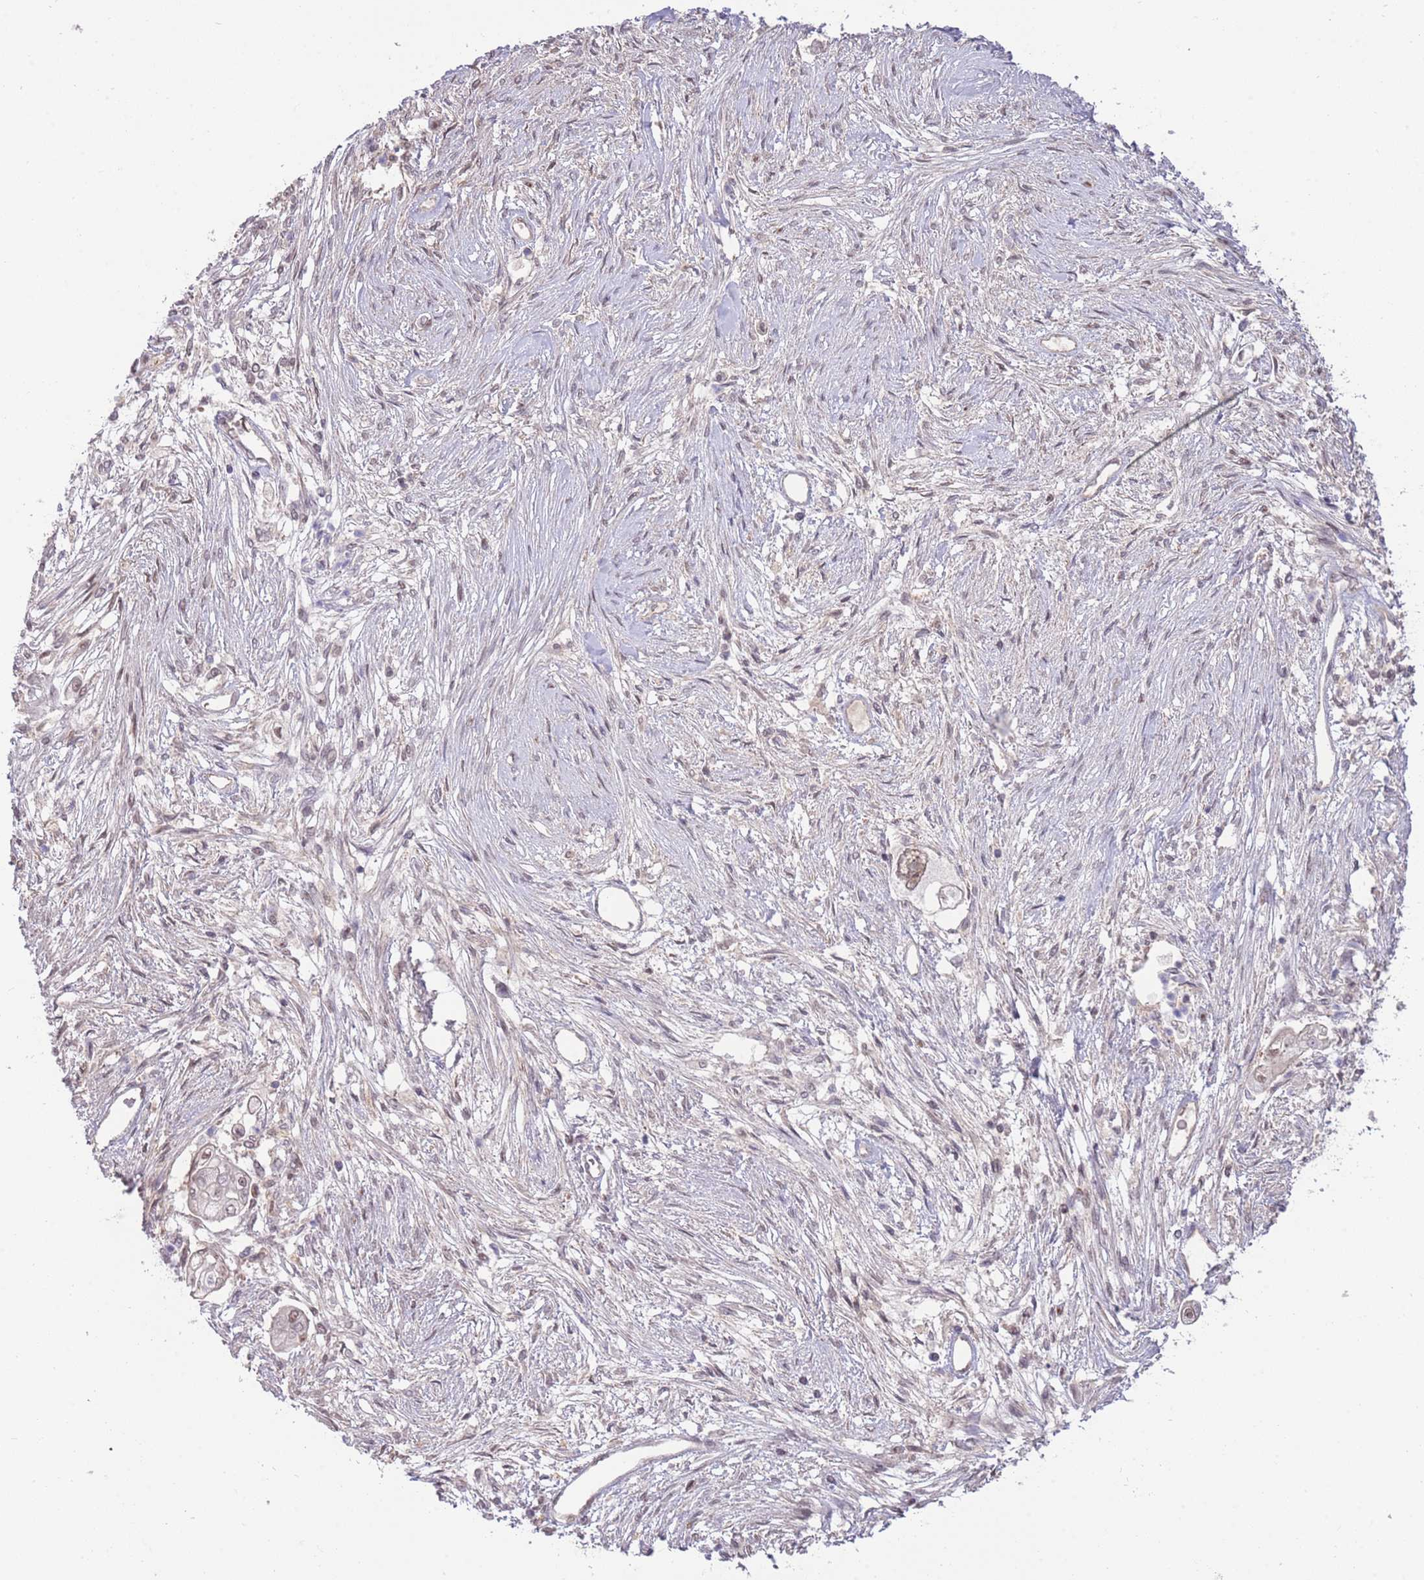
{"staining": {"intensity": "moderate", "quantity": ">75%", "location": "nuclear"}, "tissue": "pancreatic cancer", "cell_type": "Tumor cells", "image_type": "cancer", "snomed": [{"axis": "morphology", "description": "Adenocarcinoma, NOS"}, {"axis": "topography", "description": "Pancreas"}], "caption": "Brown immunohistochemical staining in human pancreatic cancer (adenocarcinoma) exhibits moderate nuclear positivity in about >75% of tumor cells.", "gene": "ZBTB7A", "patient": {"sex": "female", "age": 69}}